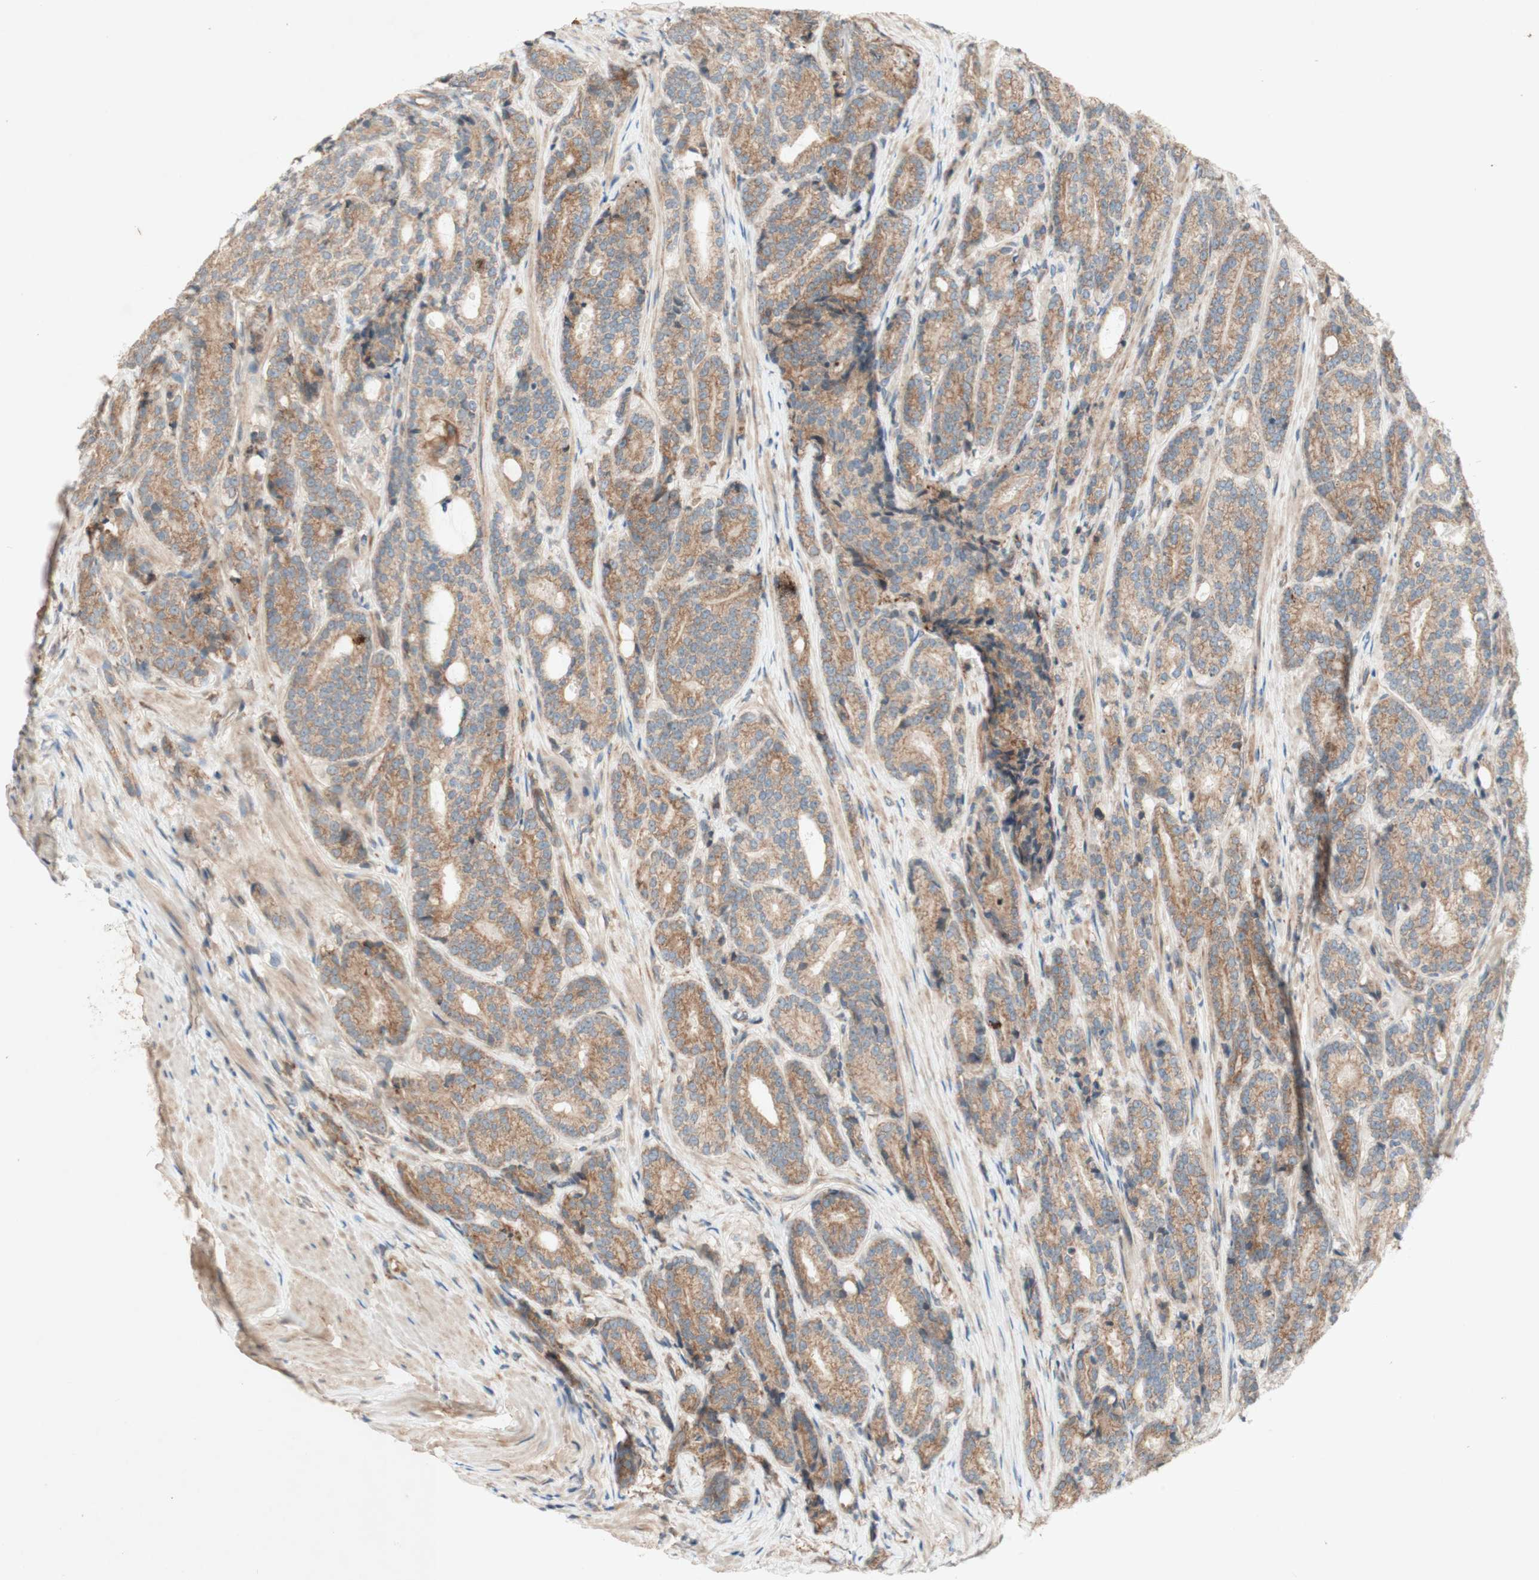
{"staining": {"intensity": "moderate", "quantity": ">75%", "location": "cytoplasmic/membranous"}, "tissue": "prostate cancer", "cell_type": "Tumor cells", "image_type": "cancer", "snomed": [{"axis": "morphology", "description": "Adenocarcinoma, High grade"}, {"axis": "topography", "description": "Prostate"}], "caption": "IHC (DAB (3,3'-diaminobenzidine)) staining of prostate cancer (high-grade adenocarcinoma) demonstrates moderate cytoplasmic/membranous protein positivity in approximately >75% of tumor cells.", "gene": "SOCS2", "patient": {"sex": "male", "age": 61}}